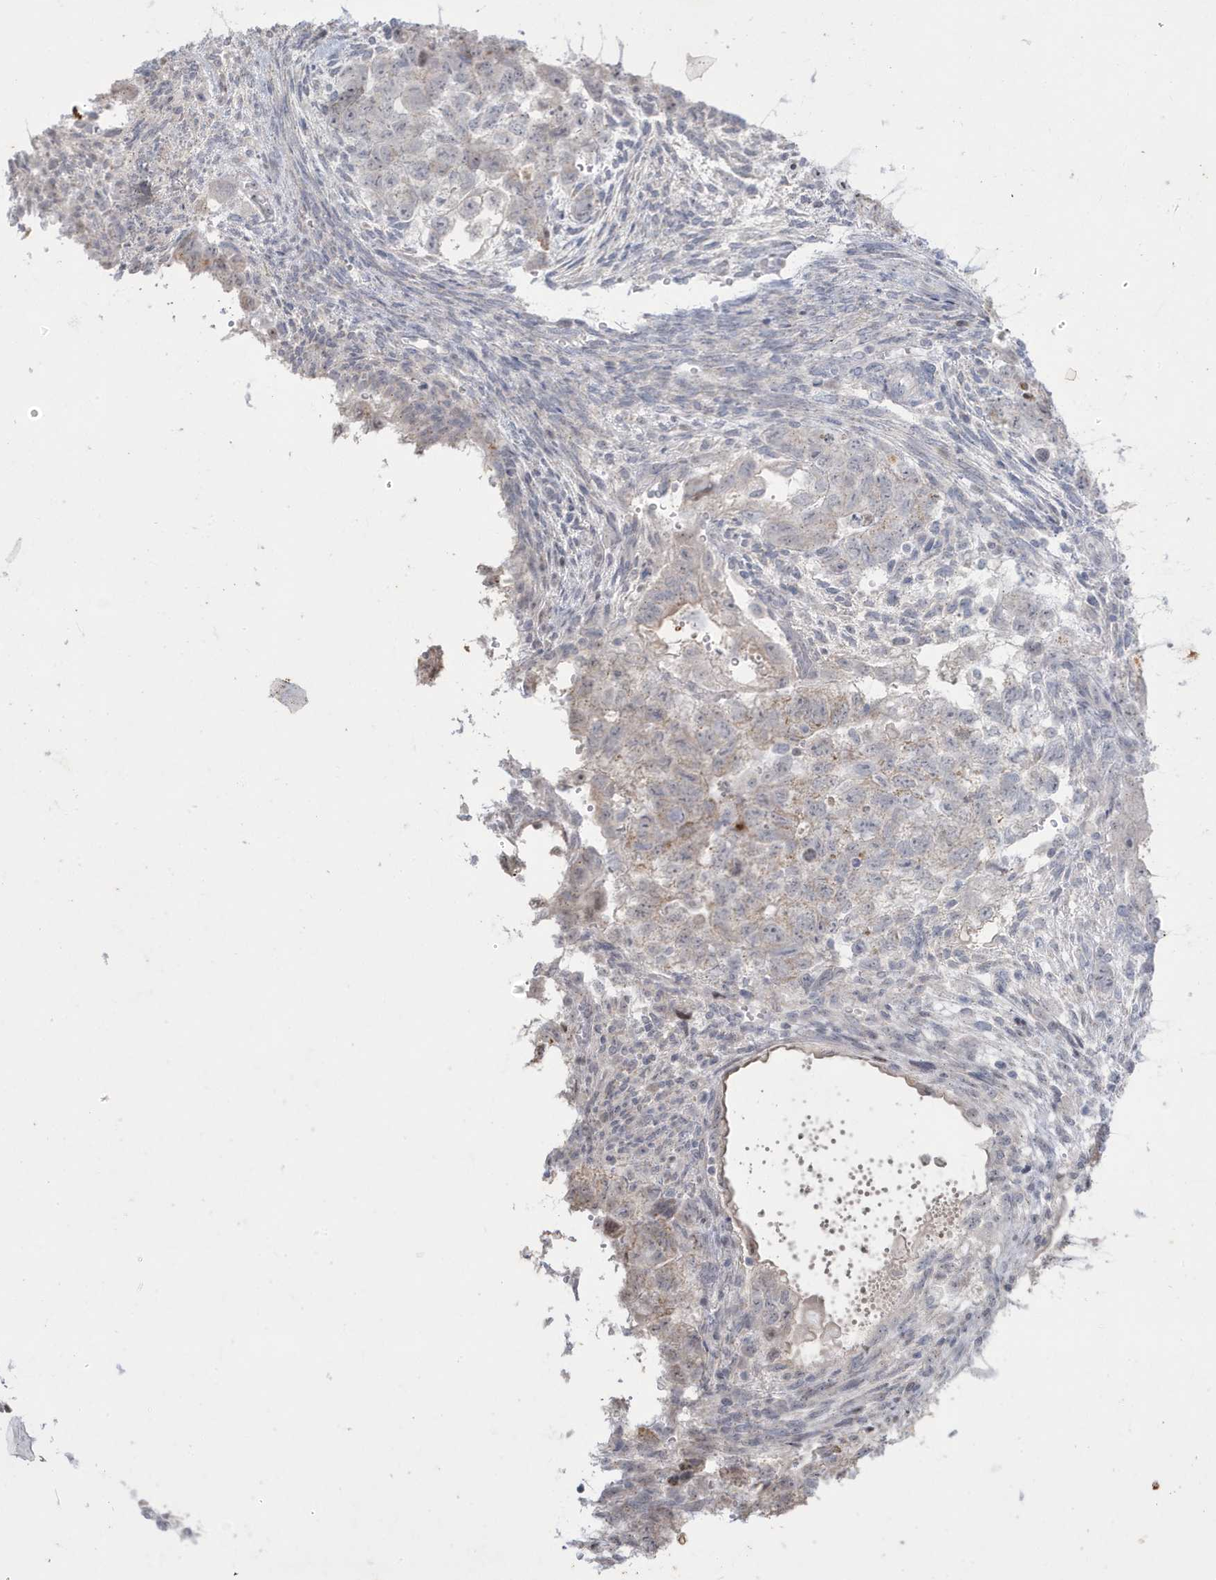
{"staining": {"intensity": "negative", "quantity": "none", "location": "none"}, "tissue": "testis cancer", "cell_type": "Tumor cells", "image_type": "cancer", "snomed": [{"axis": "morphology", "description": "Carcinoma, Embryonal, NOS"}, {"axis": "topography", "description": "Testis"}], "caption": "The micrograph reveals no staining of tumor cells in embryonal carcinoma (testis). (DAB immunohistochemistry, high magnification).", "gene": "FNDC1", "patient": {"sex": "male", "age": 36}}